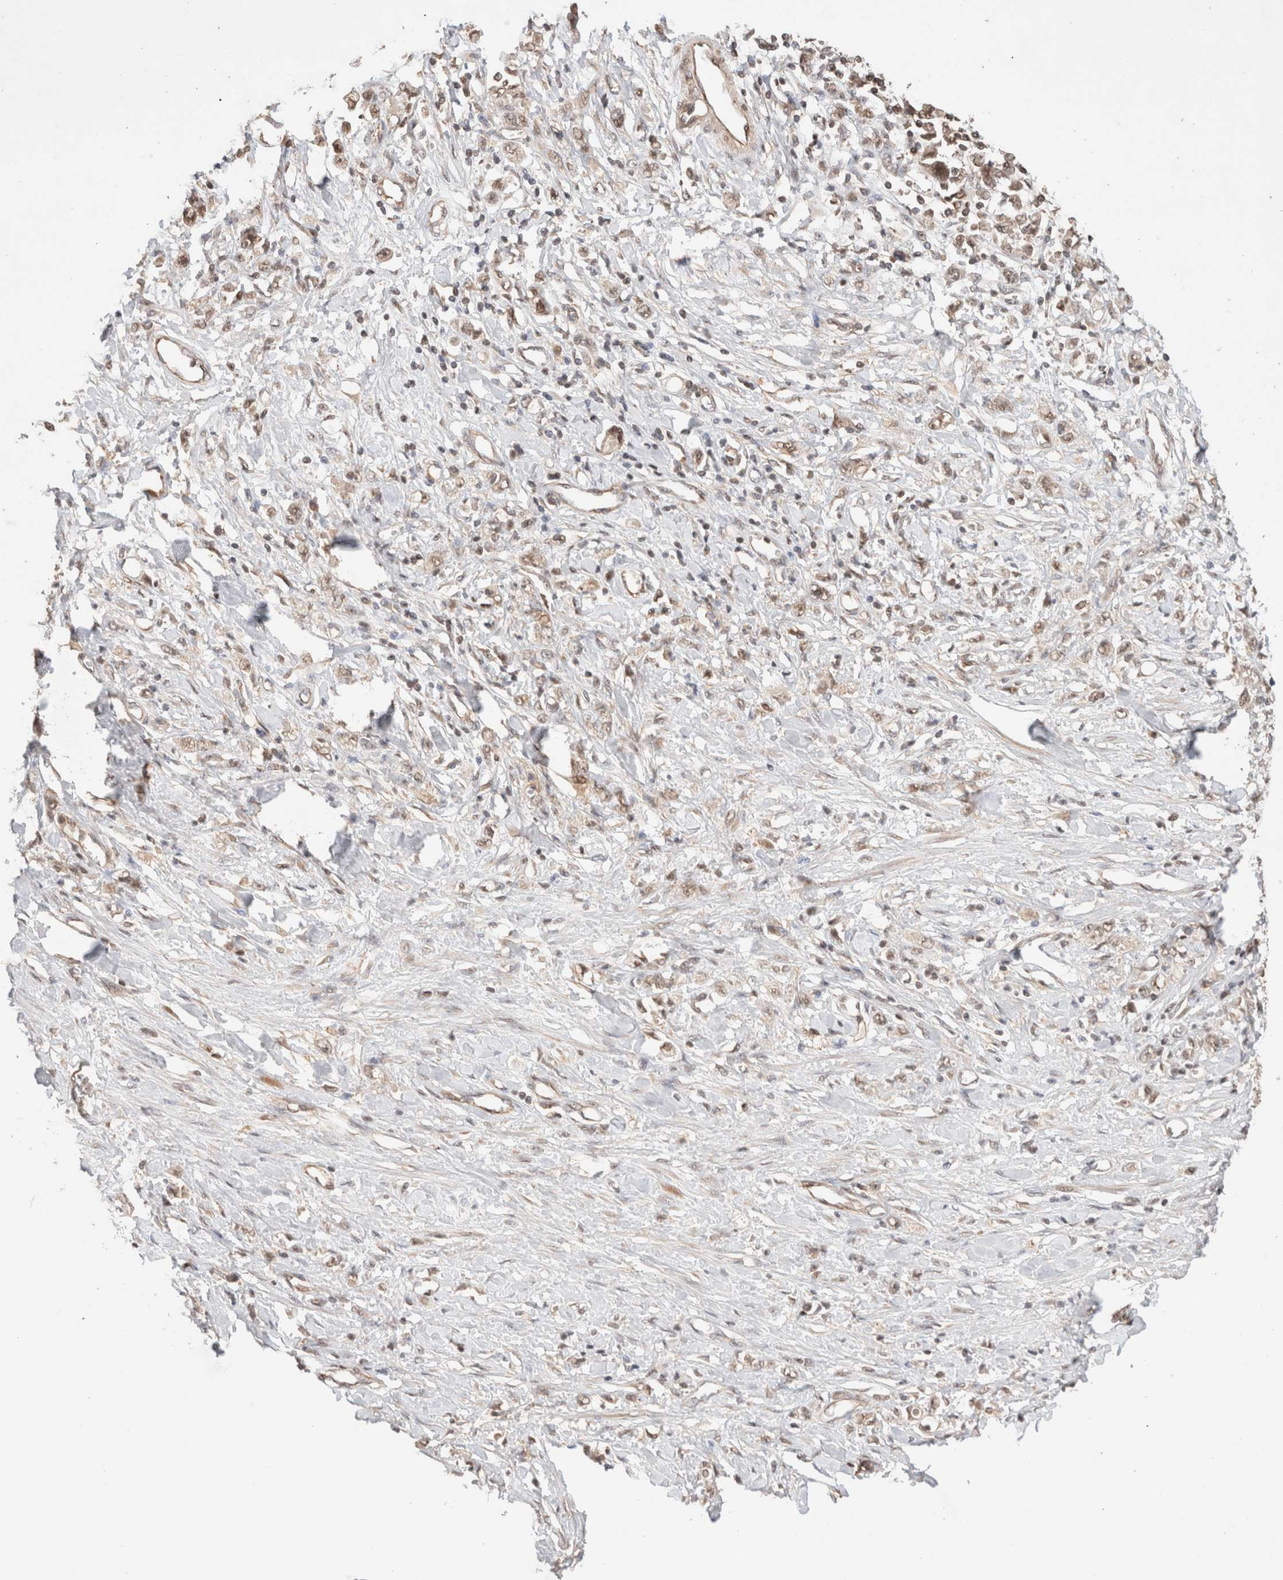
{"staining": {"intensity": "weak", "quantity": ">75%", "location": "cytoplasmic/membranous,nuclear"}, "tissue": "stomach cancer", "cell_type": "Tumor cells", "image_type": "cancer", "snomed": [{"axis": "morphology", "description": "Adenocarcinoma, NOS"}, {"axis": "topography", "description": "Stomach"}], "caption": "Stomach cancer was stained to show a protein in brown. There is low levels of weak cytoplasmic/membranous and nuclear positivity in about >75% of tumor cells.", "gene": "SIKE1", "patient": {"sex": "female", "age": 76}}